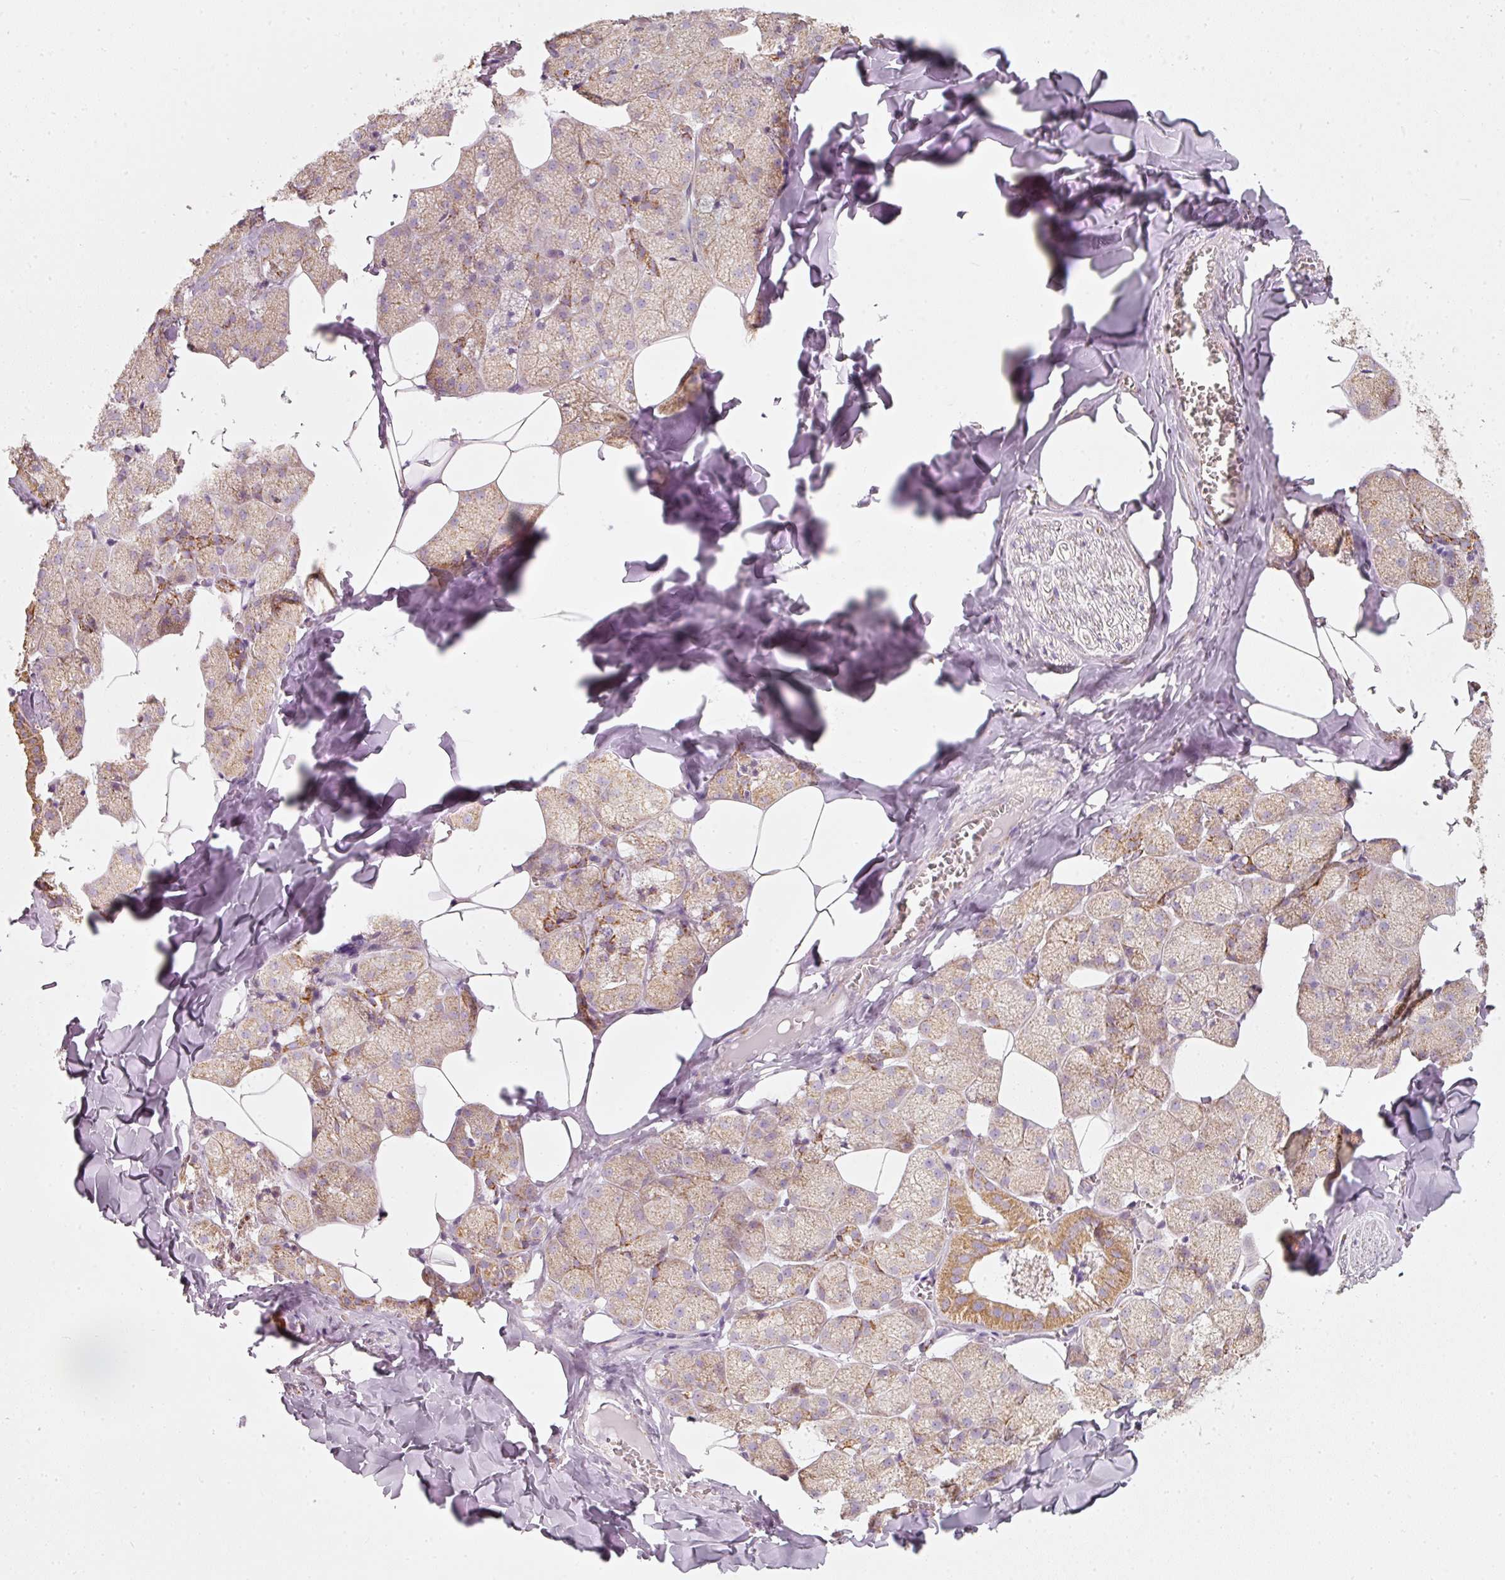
{"staining": {"intensity": "moderate", "quantity": "25%-75%", "location": "cytoplasmic/membranous,nuclear"}, "tissue": "salivary gland", "cell_type": "Glandular cells", "image_type": "normal", "snomed": [{"axis": "morphology", "description": "Normal tissue, NOS"}, {"axis": "topography", "description": "Salivary gland"}, {"axis": "topography", "description": "Peripheral nerve tissue"}], "caption": "Immunohistochemistry (IHC) image of unremarkable salivary gland: human salivary gland stained using immunohistochemistry (IHC) reveals medium levels of moderate protein expression localized specifically in the cytoplasmic/membranous,nuclear of glandular cells, appearing as a cytoplasmic/membranous,nuclear brown color.", "gene": "DUT", "patient": {"sex": "male", "age": 38}}